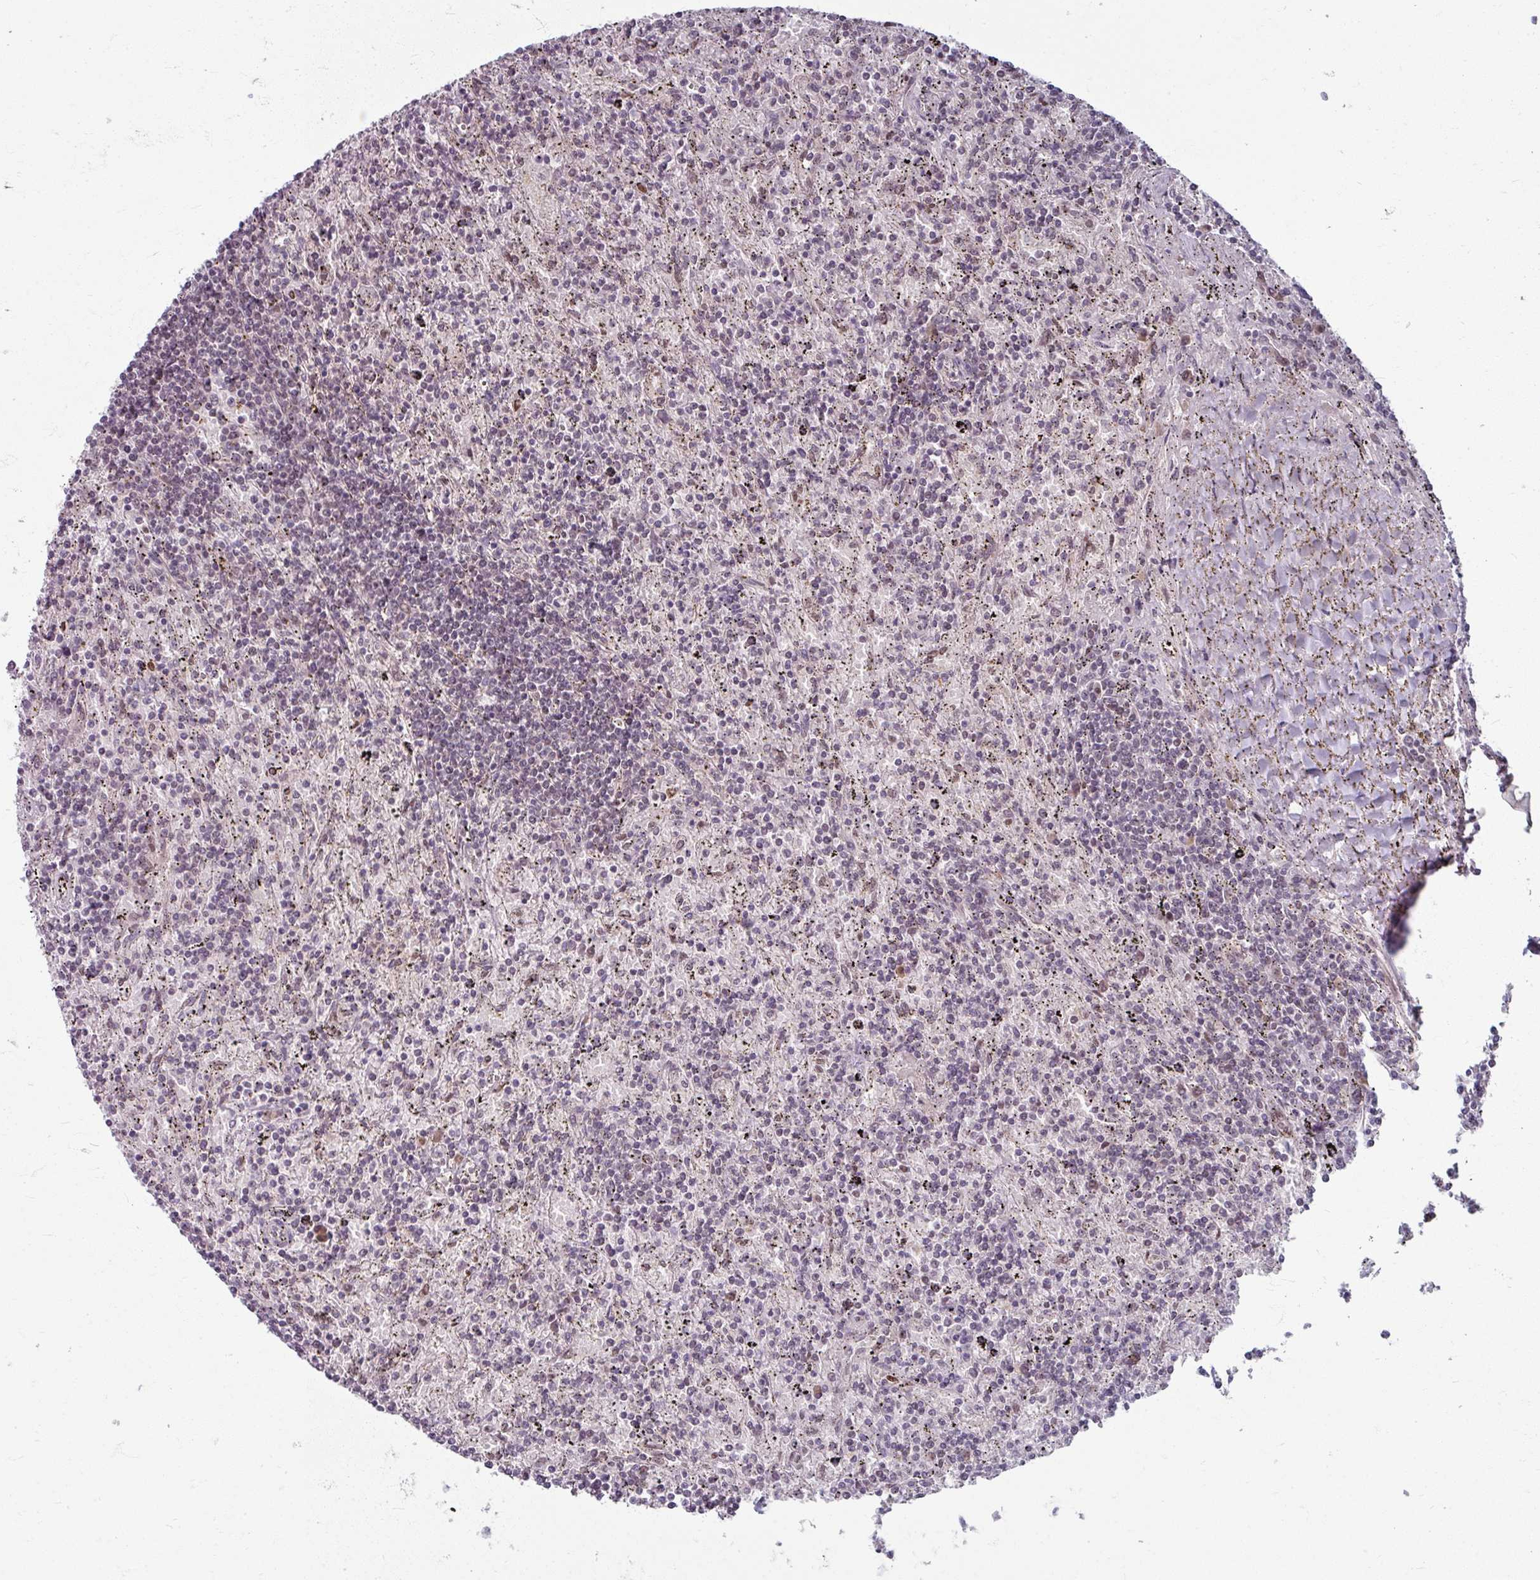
{"staining": {"intensity": "negative", "quantity": "none", "location": "none"}, "tissue": "lymphoma", "cell_type": "Tumor cells", "image_type": "cancer", "snomed": [{"axis": "morphology", "description": "Malignant lymphoma, non-Hodgkin's type, Low grade"}, {"axis": "topography", "description": "Spleen"}], "caption": "Histopathology image shows no protein expression in tumor cells of lymphoma tissue.", "gene": "KLC3", "patient": {"sex": "male", "age": 76}}